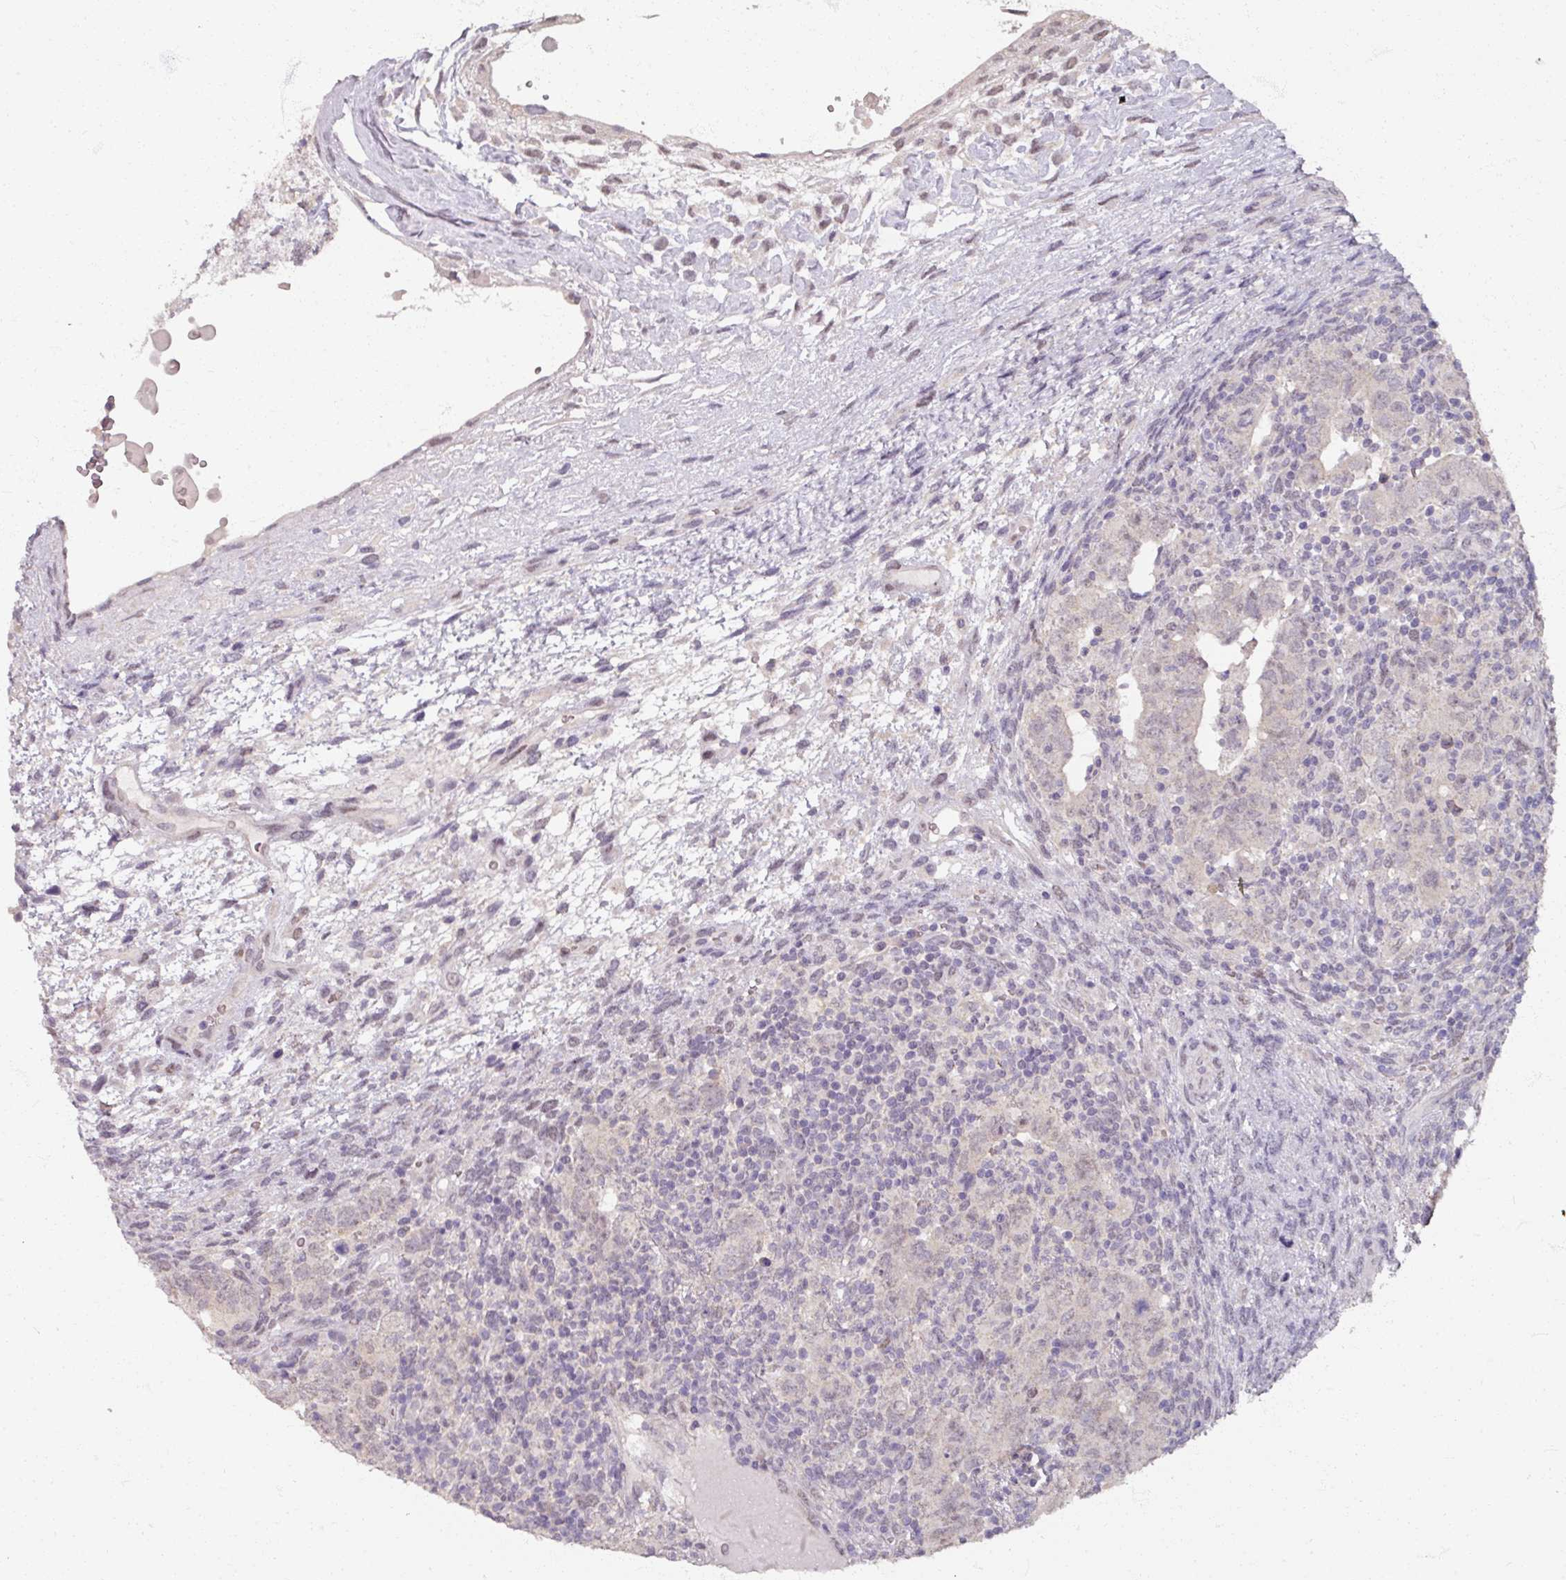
{"staining": {"intensity": "negative", "quantity": "none", "location": "none"}, "tissue": "testis cancer", "cell_type": "Tumor cells", "image_type": "cancer", "snomed": [{"axis": "morphology", "description": "Carcinoma, Embryonal, NOS"}, {"axis": "topography", "description": "Testis"}], "caption": "There is no significant positivity in tumor cells of testis embryonal carcinoma.", "gene": "SOX11", "patient": {"sex": "male", "age": 24}}